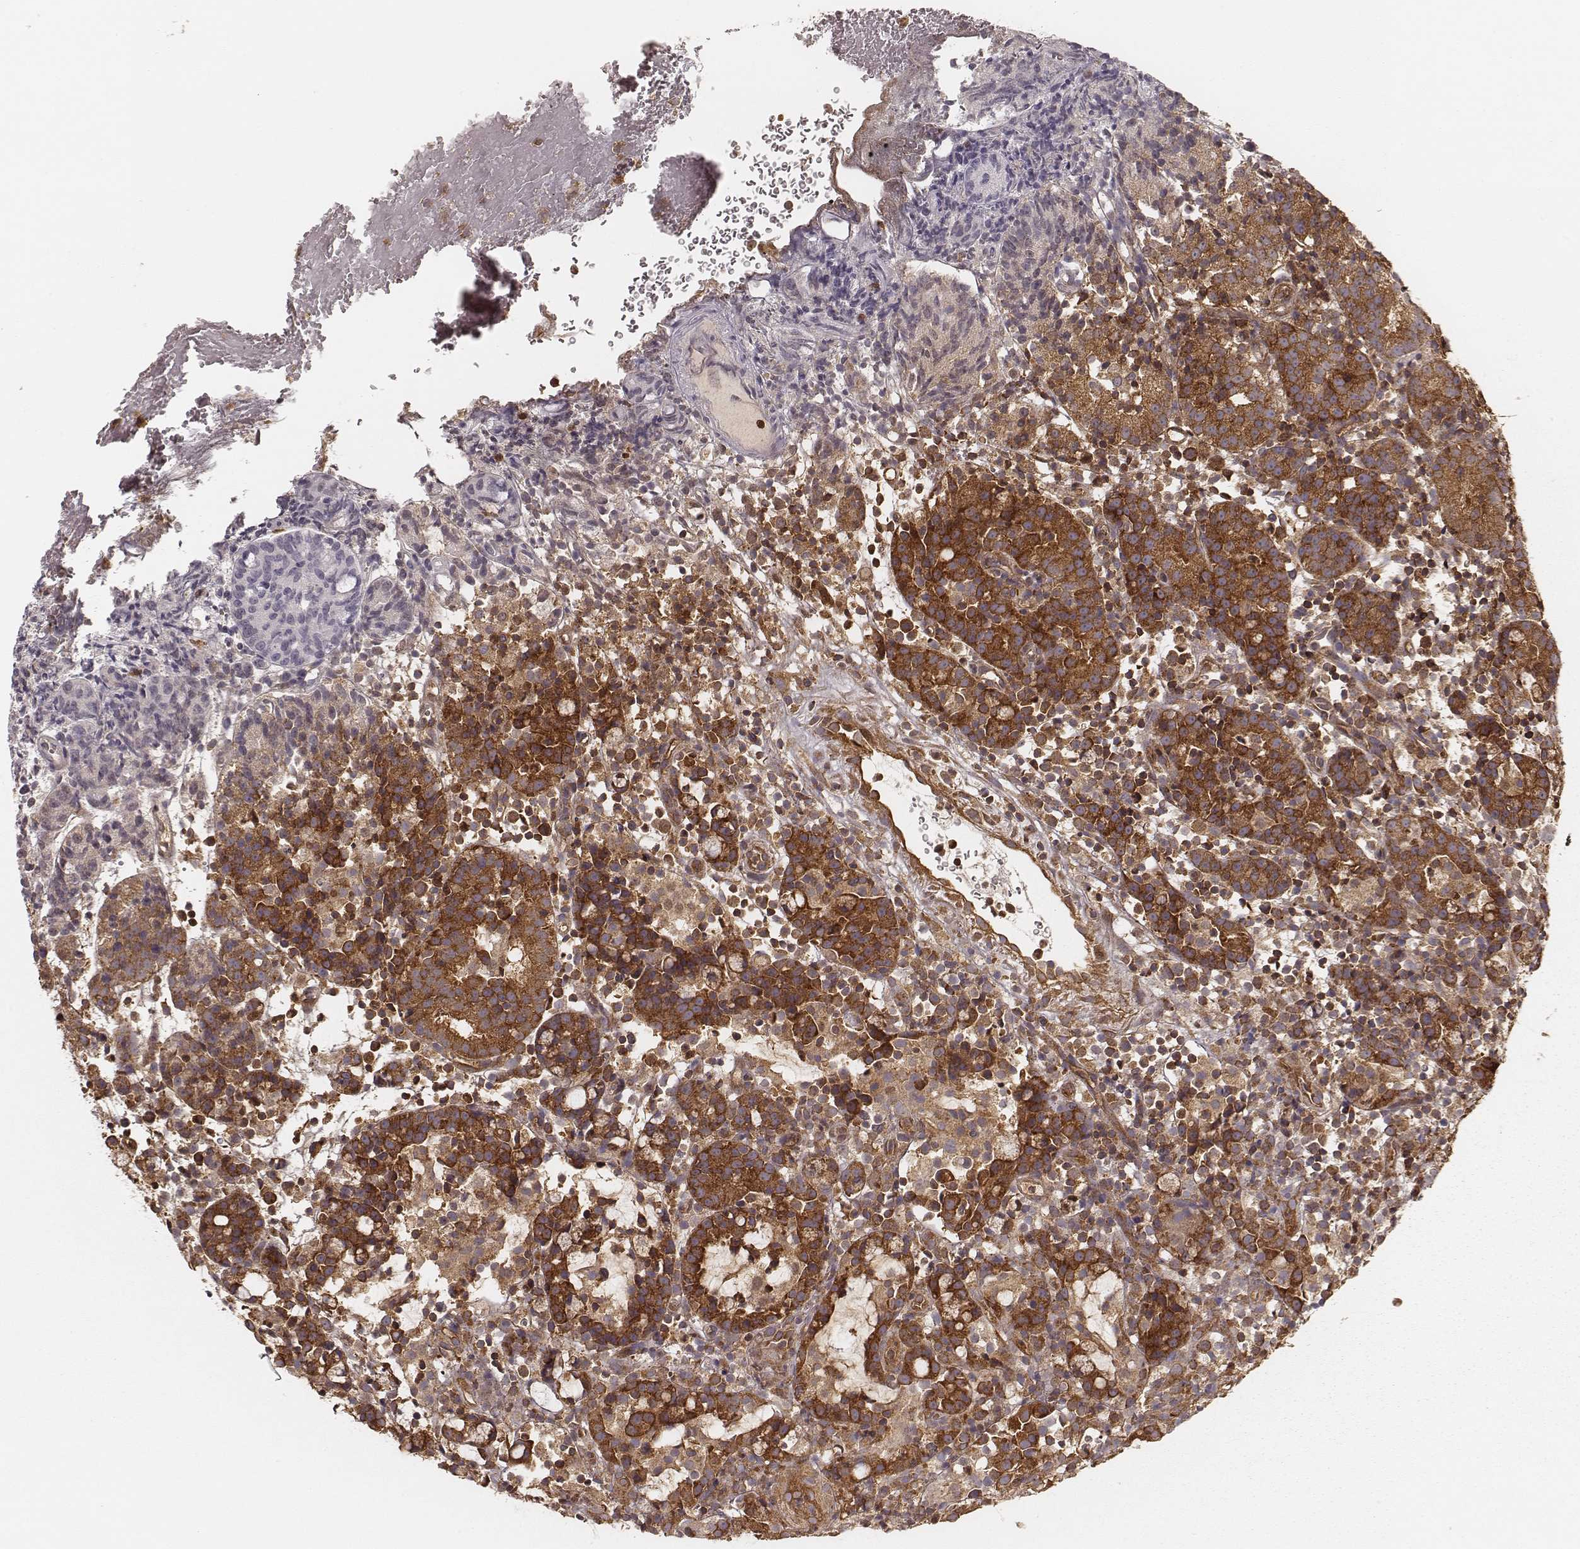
{"staining": {"intensity": "strong", "quantity": ">75%", "location": "cytoplasmic/membranous"}, "tissue": "prostate cancer", "cell_type": "Tumor cells", "image_type": "cancer", "snomed": [{"axis": "morphology", "description": "Adenocarcinoma, High grade"}, {"axis": "topography", "description": "Prostate"}], "caption": "The histopathology image exhibits immunohistochemical staining of high-grade adenocarcinoma (prostate). There is strong cytoplasmic/membranous positivity is seen in about >75% of tumor cells. The staining was performed using DAB (3,3'-diaminobenzidine) to visualize the protein expression in brown, while the nuclei were stained in blue with hematoxylin (Magnification: 20x).", "gene": "CARS1", "patient": {"sex": "male", "age": 53}}